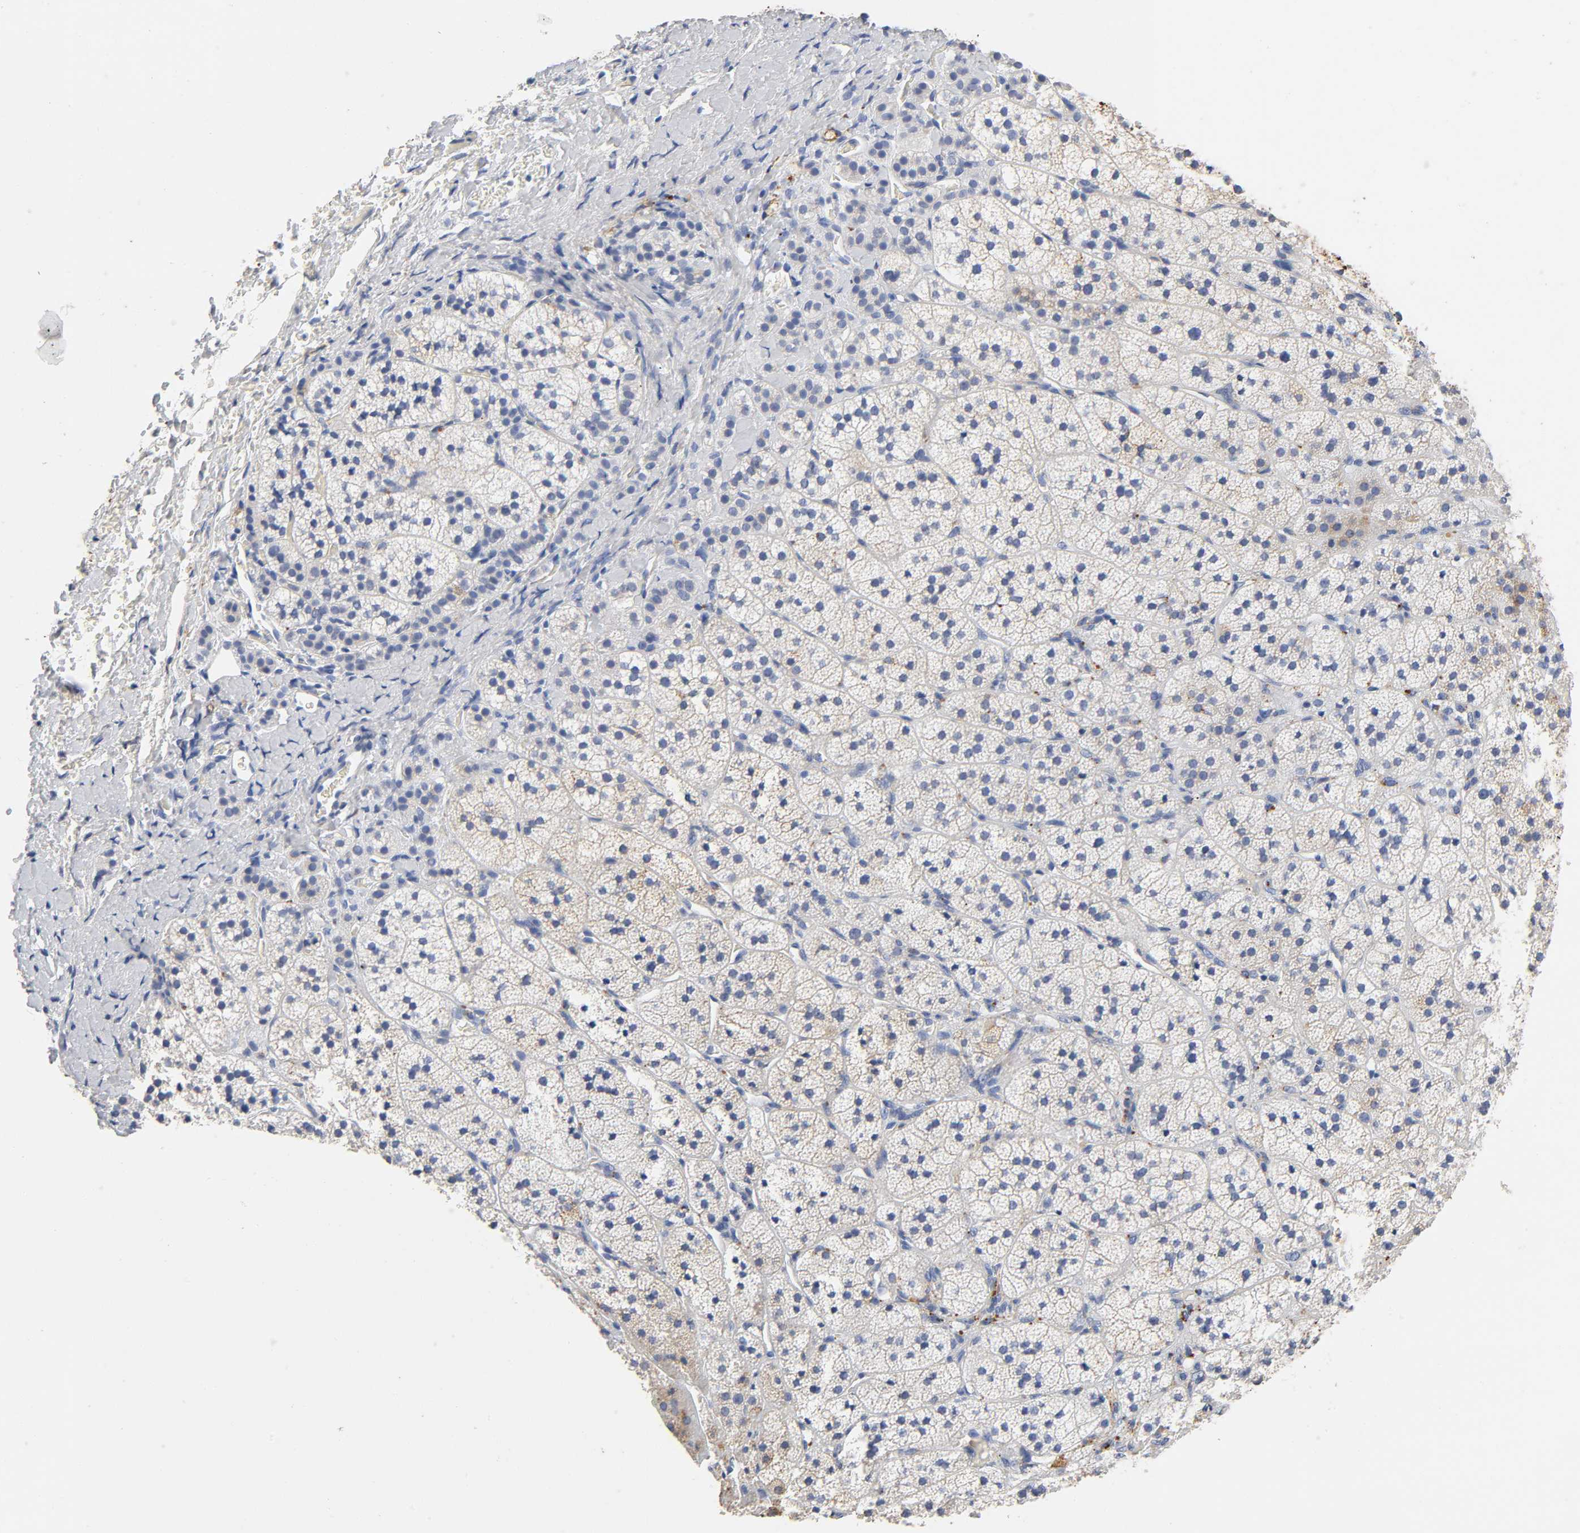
{"staining": {"intensity": "moderate", "quantity": "25%-75%", "location": "cytoplasmic/membranous"}, "tissue": "adrenal gland", "cell_type": "Glandular cells", "image_type": "normal", "snomed": [{"axis": "morphology", "description": "Normal tissue, NOS"}, {"axis": "topography", "description": "Adrenal gland"}], "caption": "IHC micrograph of unremarkable adrenal gland stained for a protein (brown), which exhibits medium levels of moderate cytoplasmic/membranous staining in approximately 25%-75% of glandular cells.", "gene": "PLP1", "patient": {"sex": "female", "age": 44}}